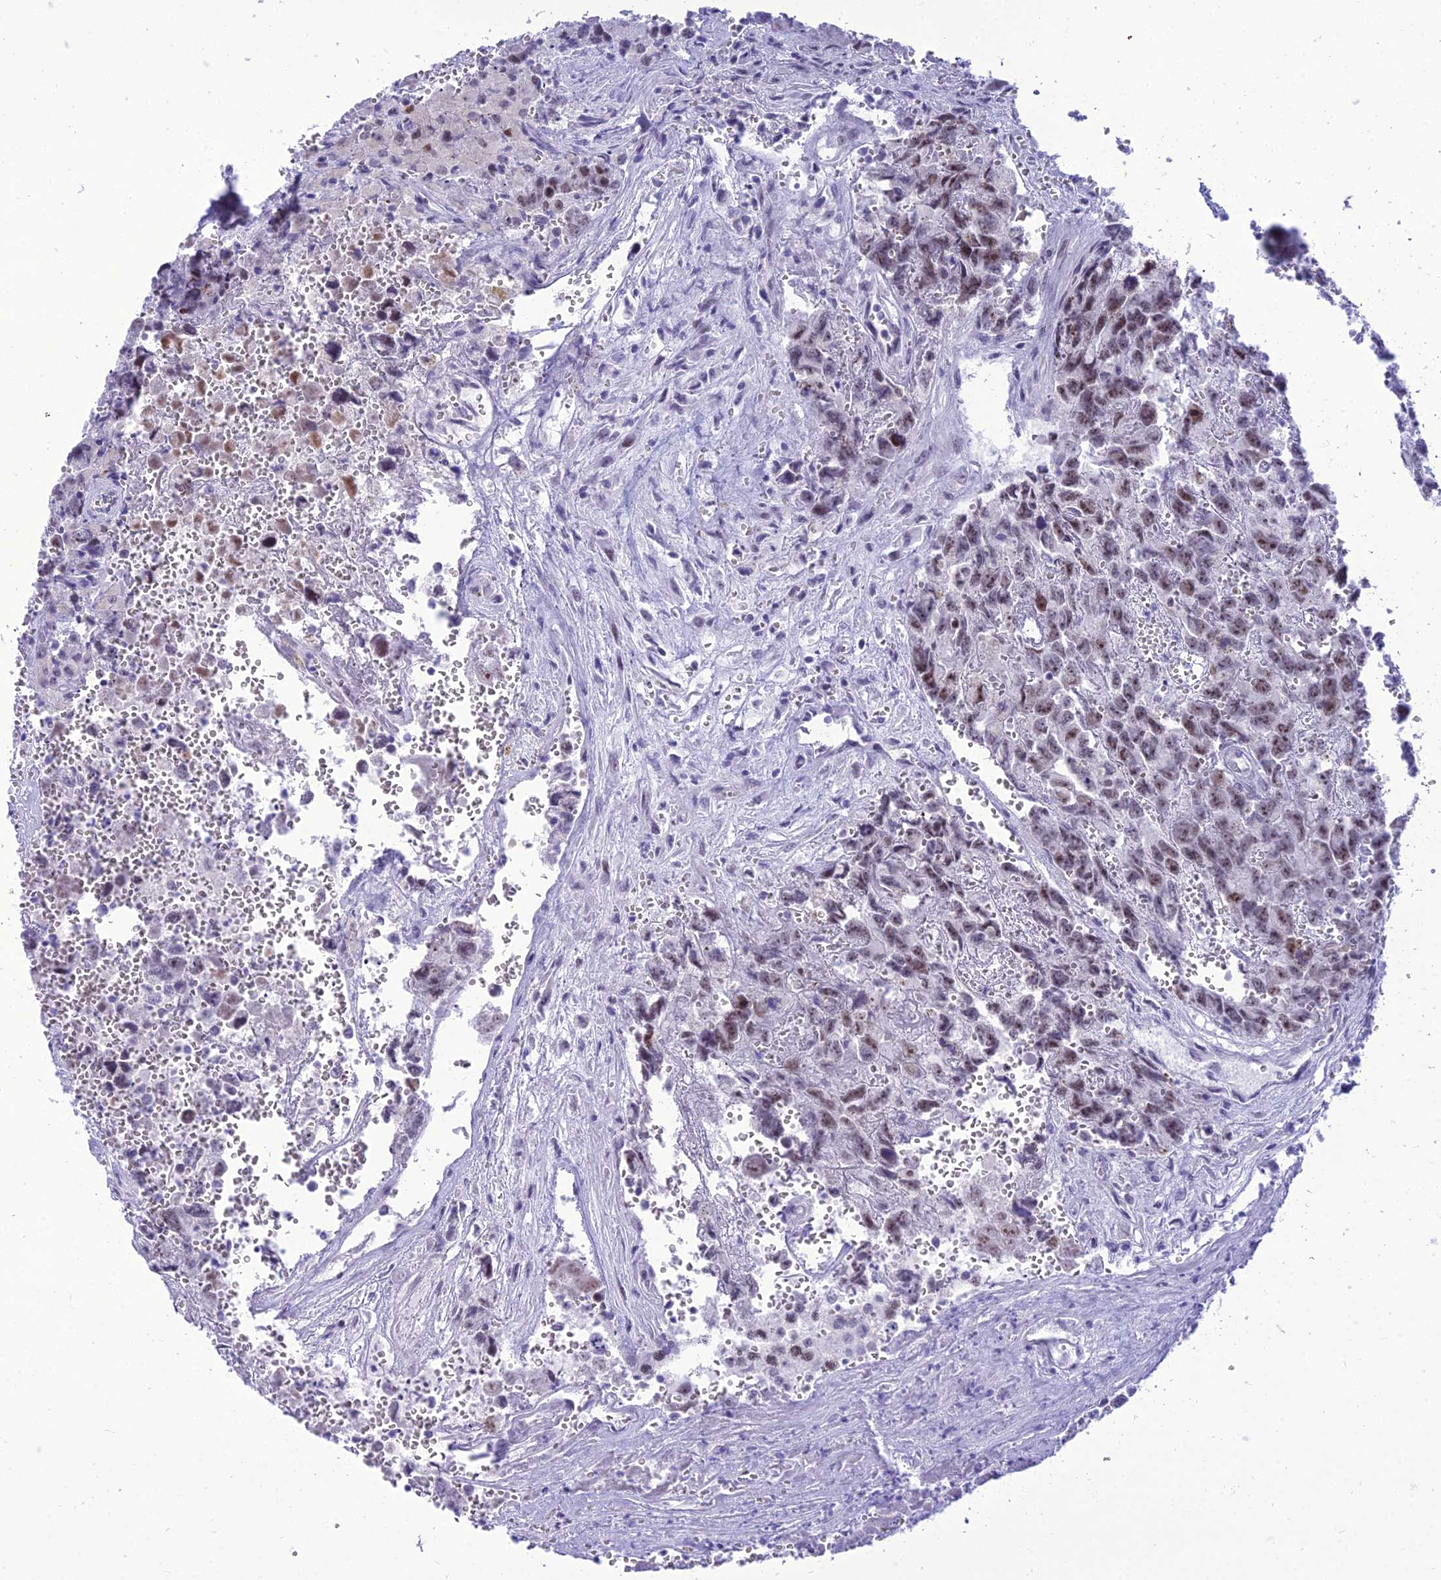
{"staining": {"intensity": "moderate", "quantity": ">75%", "location": "nuclear"}, "tissue": "testis cancer", "cell_type": "Tumor cells", "image_type": "cancer", "snomed": [{"axis": "morphology", "description": "Carcinoma, Embryonal, NOS"}, {"axis": "topography", "description": "Testis"}], "caption": "Protein expression analysis of human testis embryonal carcinoma reveals moderate nuclear positivity in about >75% of tumor cells.", "gene": "DHX40", "patient": {"sex": "male", "age": 31}}